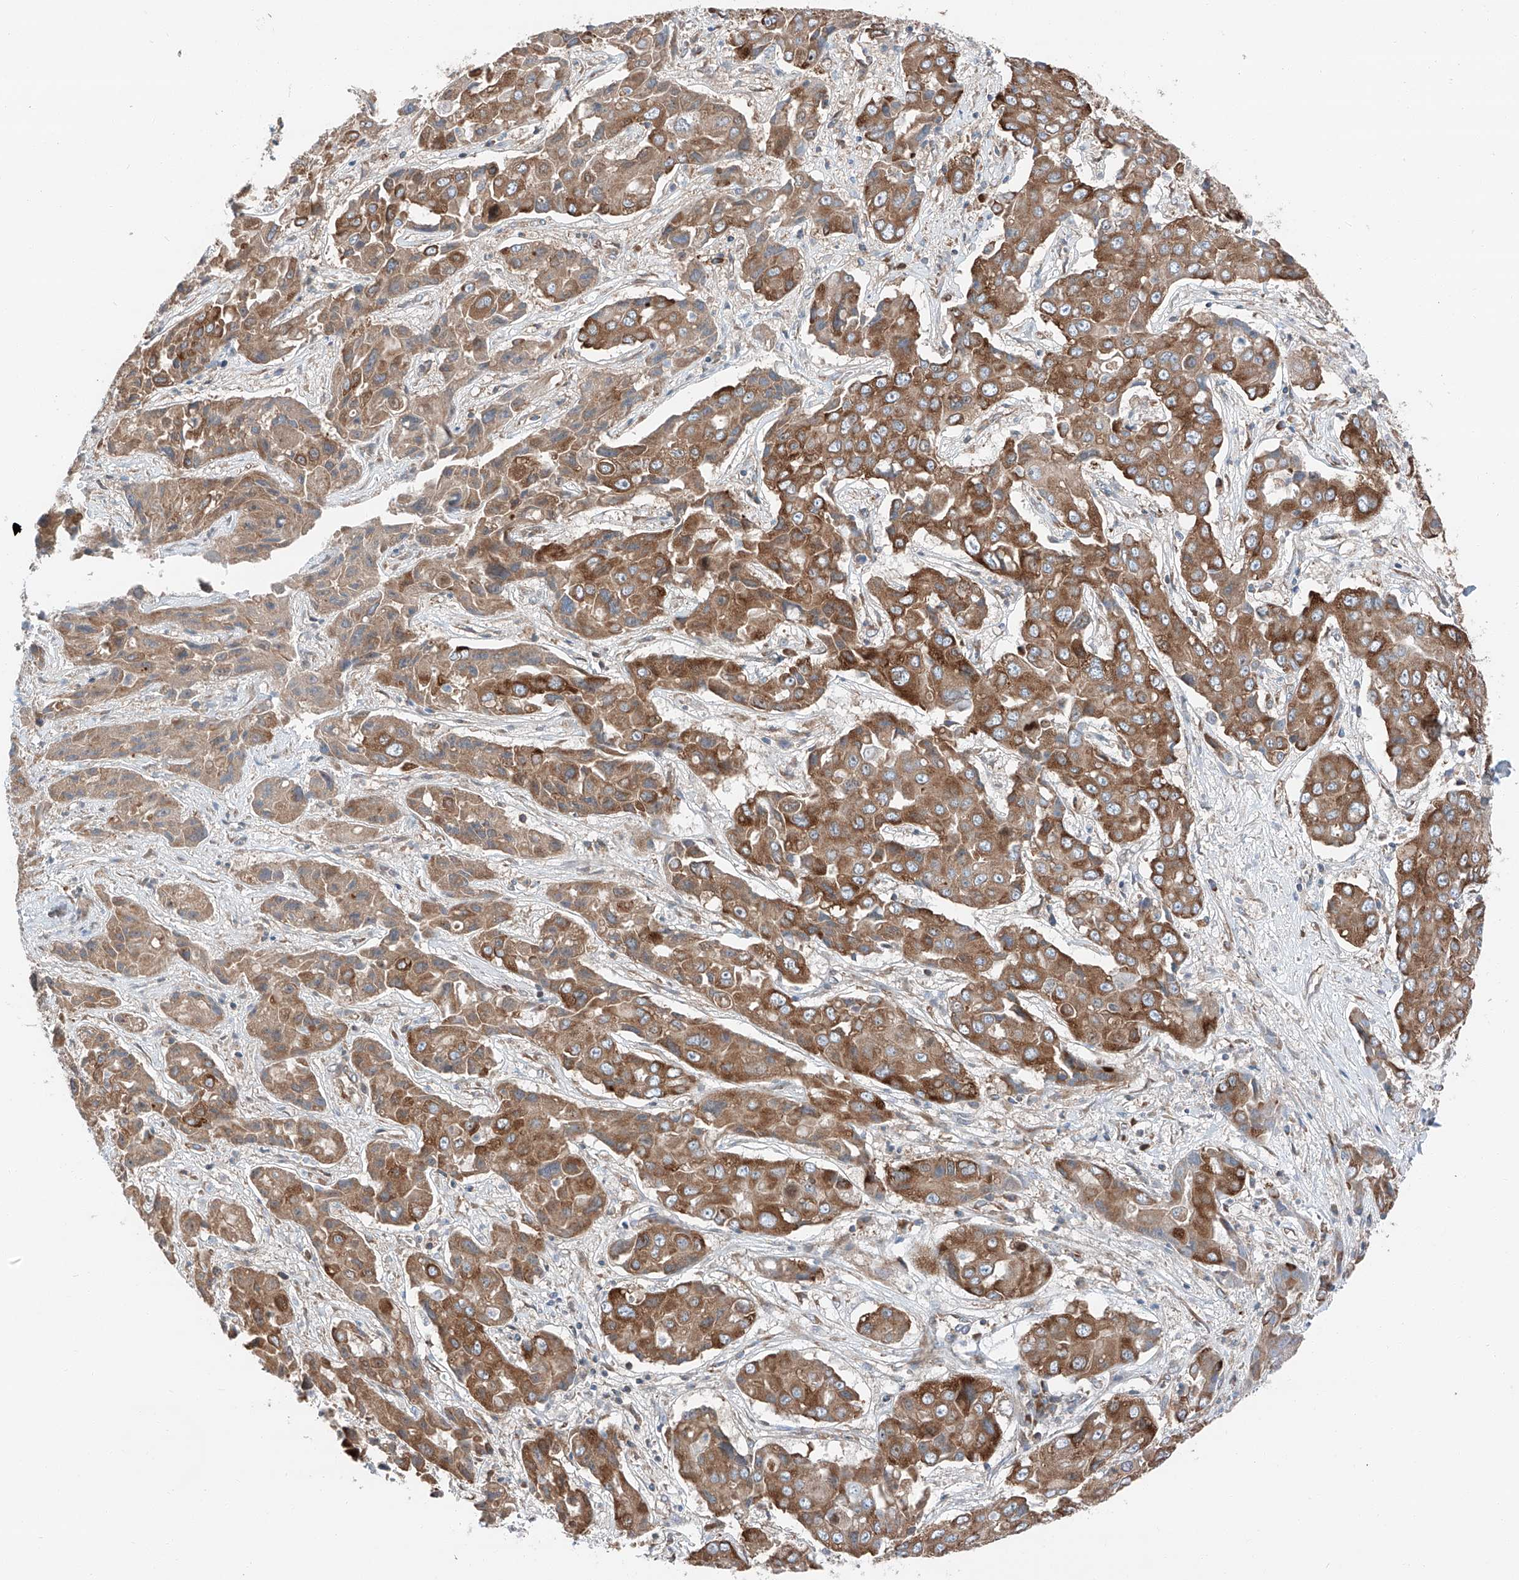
{"staining": {"intensity": "moderate", "quantity": ">75%", "location": "cytoplasmic/membranous"}, "tissue": "liver cancer", "cell_type": "Tumor cells", "image_type": "cancer", "snomed": [{"axis": "morphology", "description": "Cholangiocarcinoma"}, {"axis": "topography", "description": "Liver"}], "caption": "Protein staining of liver cancer tissue displays moderate cytoplasmic/membranous expression in approximately >75% of tumor cells.", "gene": "ZC3H15", "patient": {"sex": "male", "age": 67}}